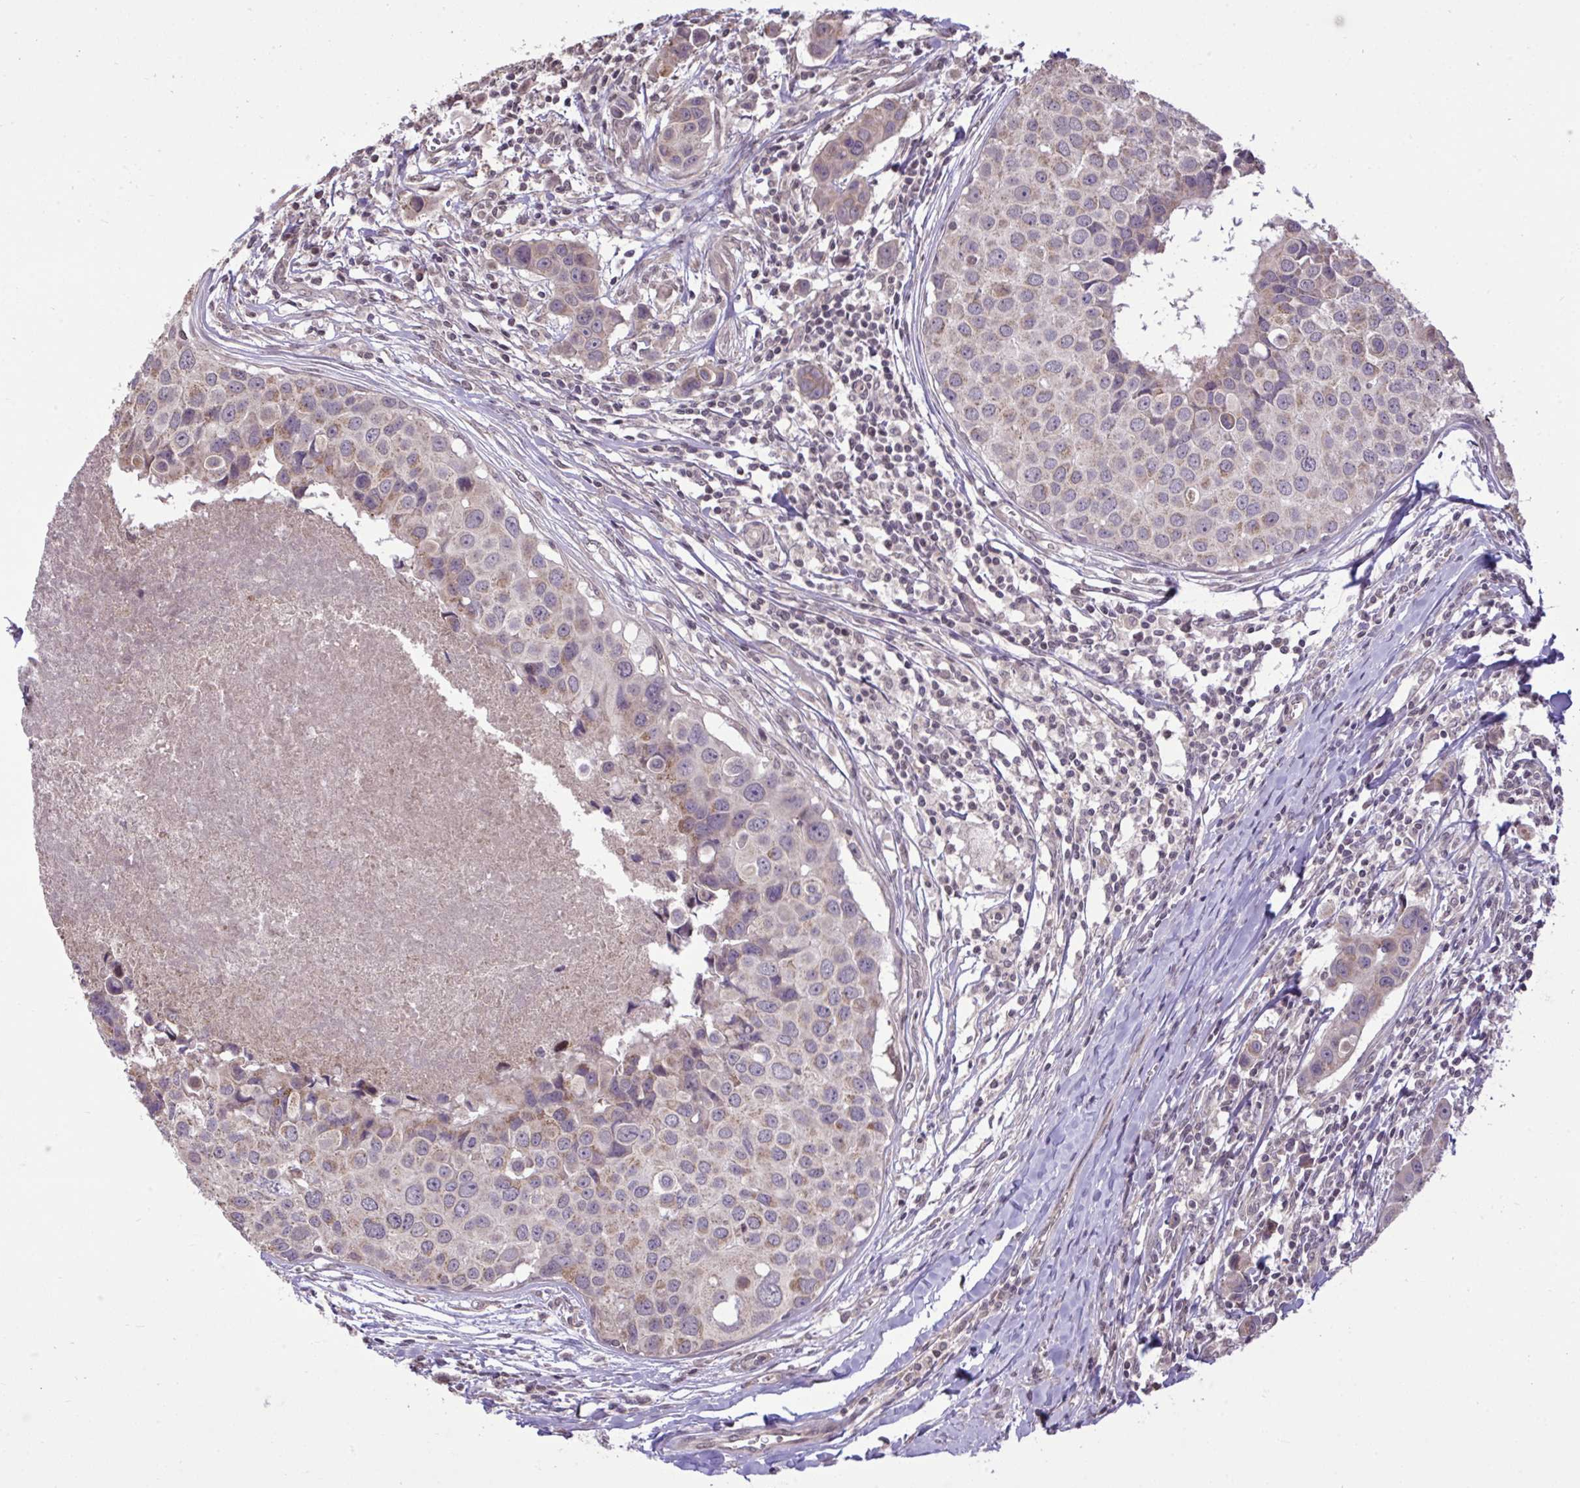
{"staining": {"intensity": "weak", "quantity": "<25%", "location": "cytoplasmic/membranous"}, "tissue": "breast cancer", "cell_type": "Tumor cells", "image_type": "cancer", "snomed": [{"axis": "morphology", "description": "Duct carcinoma"}, {"axis": "topography", "description": "Breast"}], "caption": "This is a histopathology image of immunohistochemistry staining of breast infiltrating ductal carcinoma, which shows no staining in tumor cells.", "gene": "CYP20A1", "patient": {"sex": "female", "age": 24}}